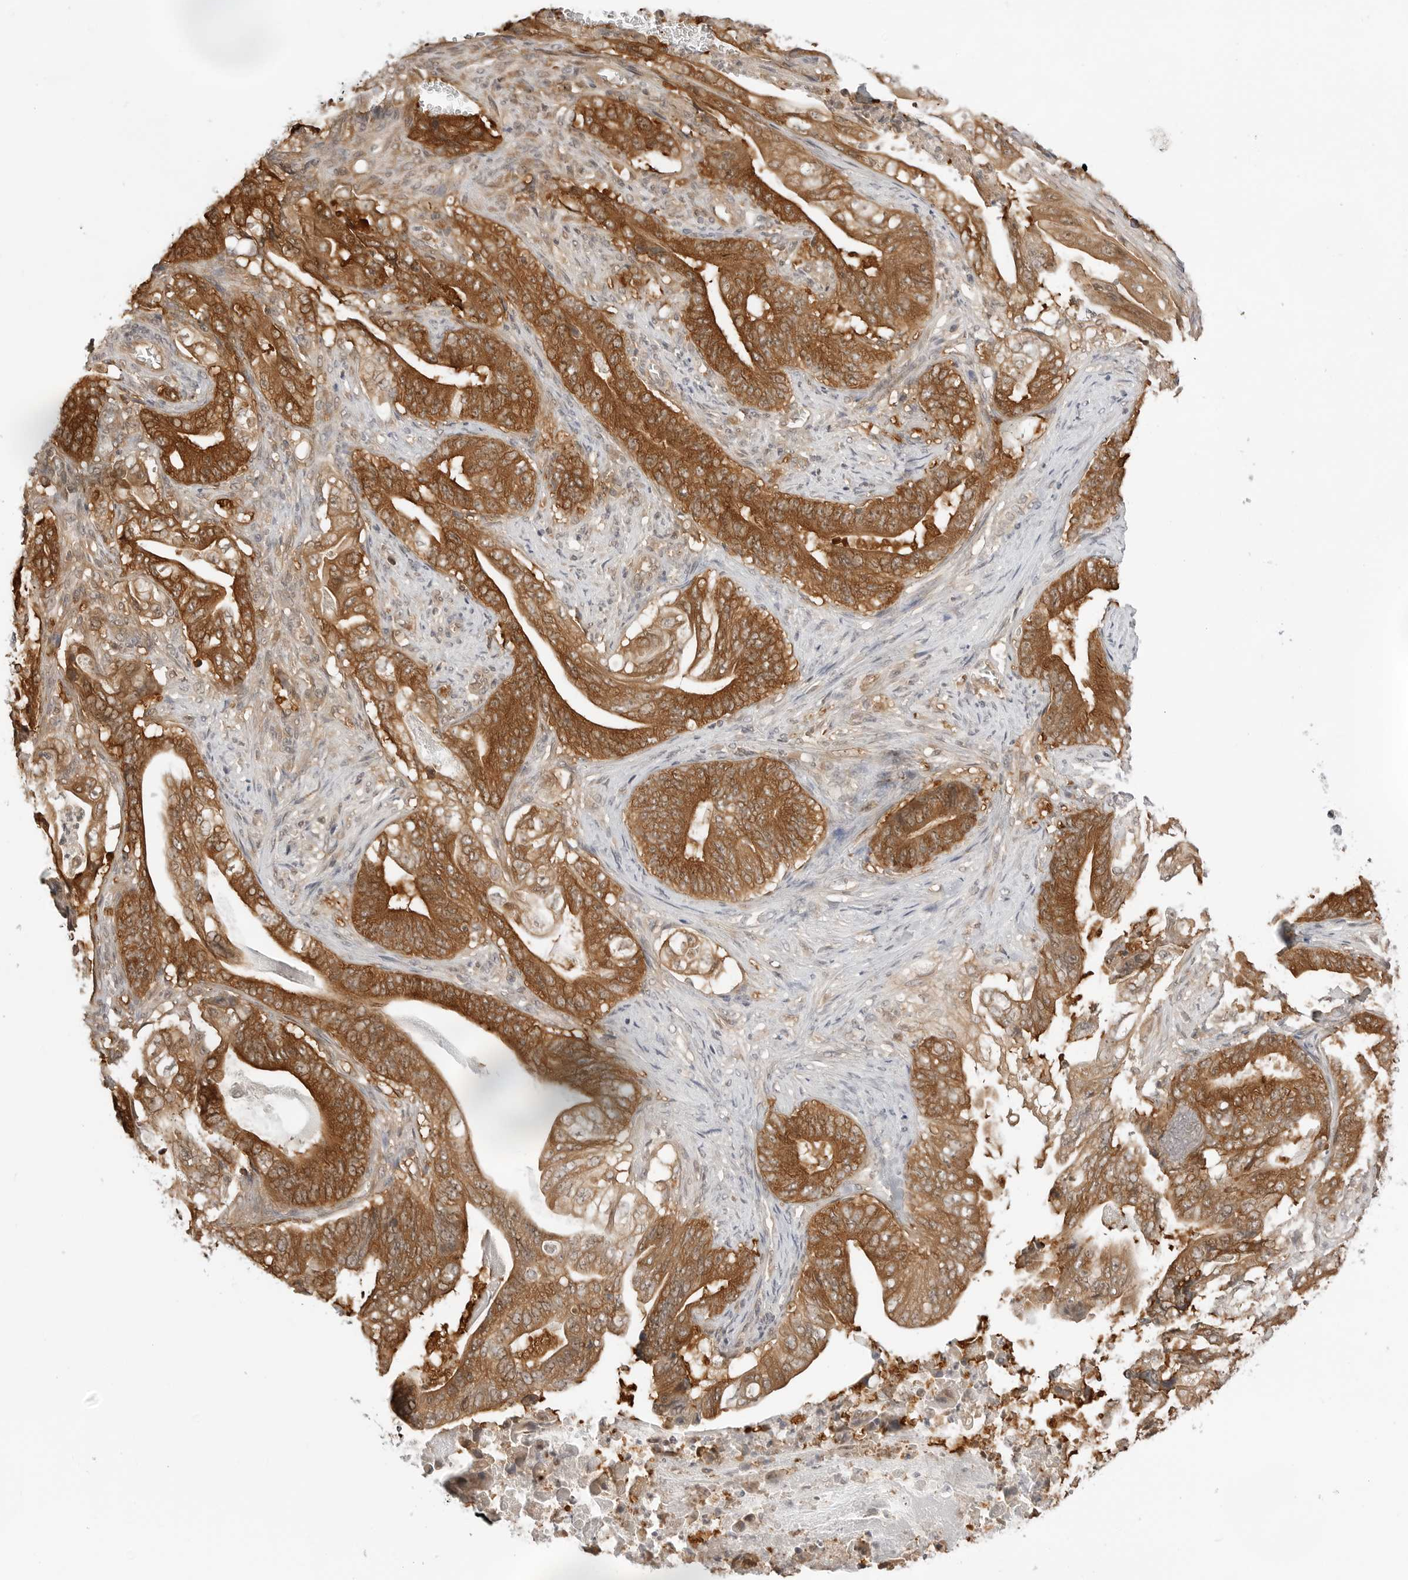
{"staining": {"intensity": "strong", "quantity": ">75%", "location": "cytoplasmic/membranous"}, "tissue": "stomach cancer", "cell_type": "Tumor cells", "image_type": "cancer", "snomed": [{"axis": "morphology", "description": "Adenocarcinoma, NOS"}, {"axis": "topography", "description": "Stomach"}], "caption": "IHC micrograph of neoplastic tissue: stomach cancer stained using immunohistochemistry (IHC) reveals high levels of strong protein expression localized specifically in the cytoplasmic/membranous of tumor cells, appearing as a cytoplasmic/membranous brown color.", "gene": "NUDC", "patient": {"sex": "female", "age": 73}}